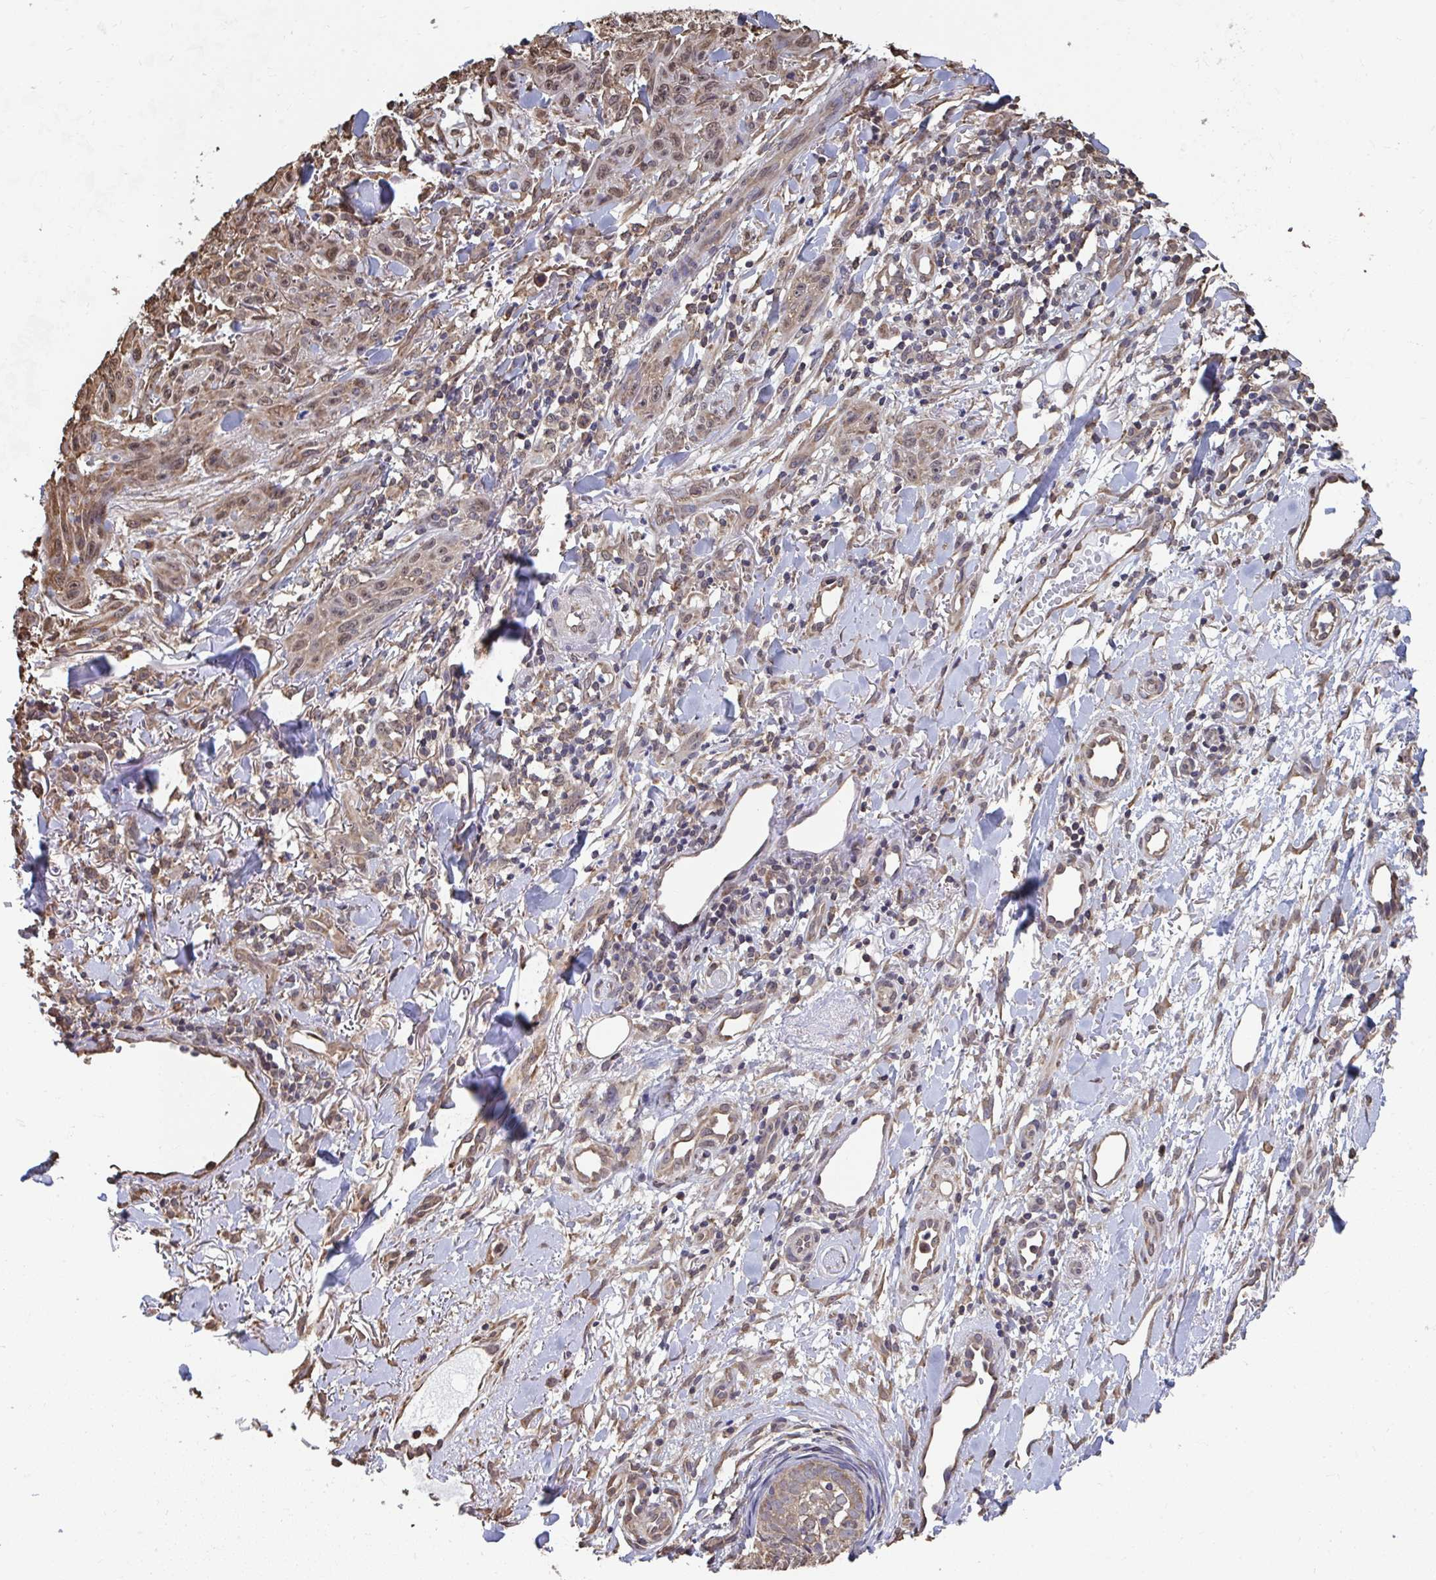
{"staining": {"intensity": "weak", "quantity": "25%-75%", "location": "nuclear"}, "tissue": "skin cancer", "cell_type": "Tumor cells", "image_type": "cancer", "snomed": [{"axis": "morphology", "description": "Squamous cell carcinoma, NOS"}, {"axis": "topography", "description": "Skin"}], "caption": "An immunohistochemistry histopathology image of tumor tissue is shown. Protein staining in brown labels weak nuclear positivity in skin cancer within tumor cells.", "gene": "SYNCRIP", "patient": {"sex": "male", "age": 86}}